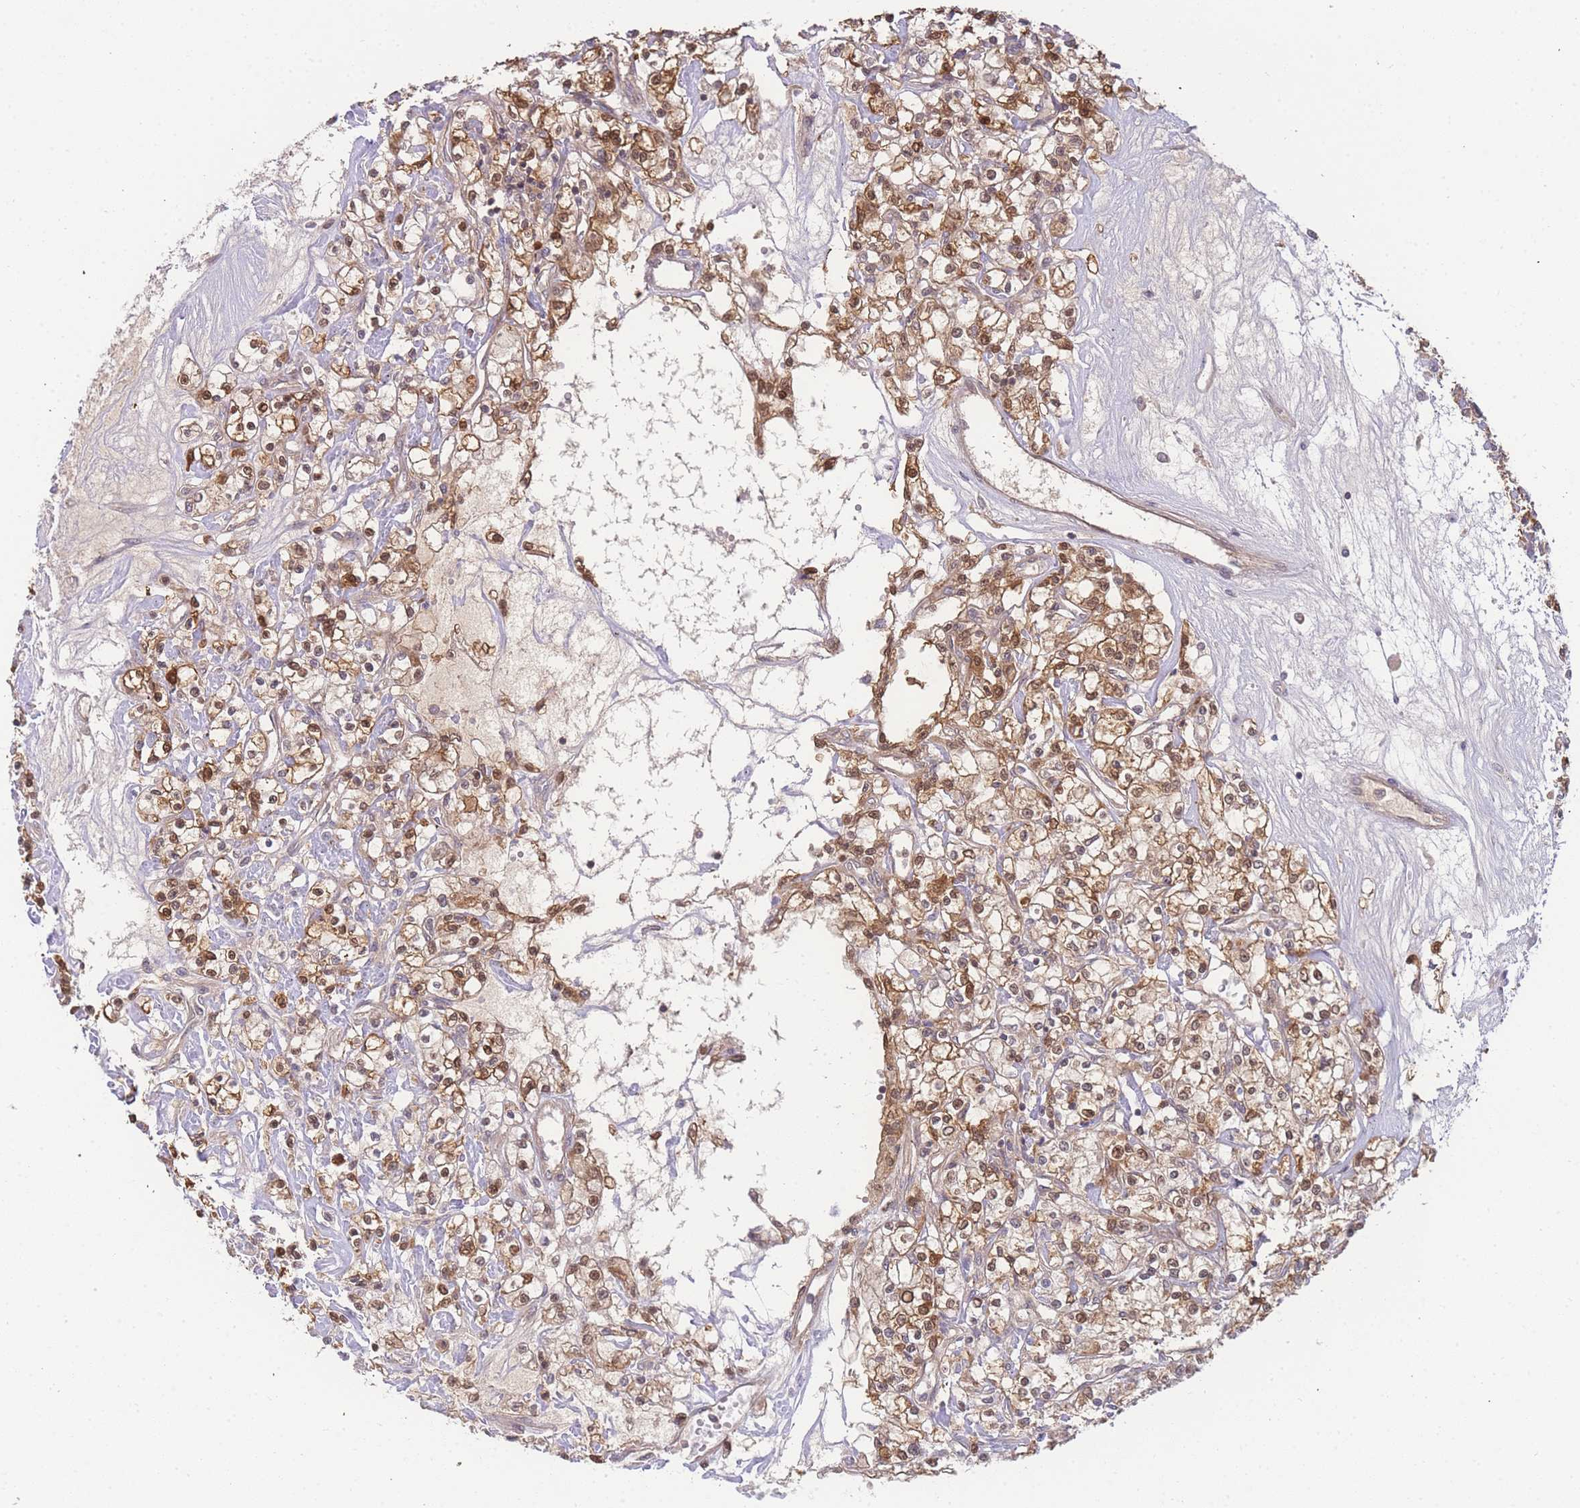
{"staining": {"intensity": "moderate", "quantity": ">75%", "location": "cytoplasmic/membranous,nuclear"}, "tissue": "renal cancer", "cell_type": "Tumor cells", "image_type": "cancer", "snomed": [{"axis": "morphology", "description": "Adenocarcinoma, NOS"}, {"axis": "topography", "description": "Kidney"}], "caption": "A histopathology image of human renal adenocarcinoma stained for a protein displays moderate cytoplasmic/membranous and nuclear brown staining in tumor cells.", "gene": "KIAA1191", "patient": {"sex": "female", "age": 59}}